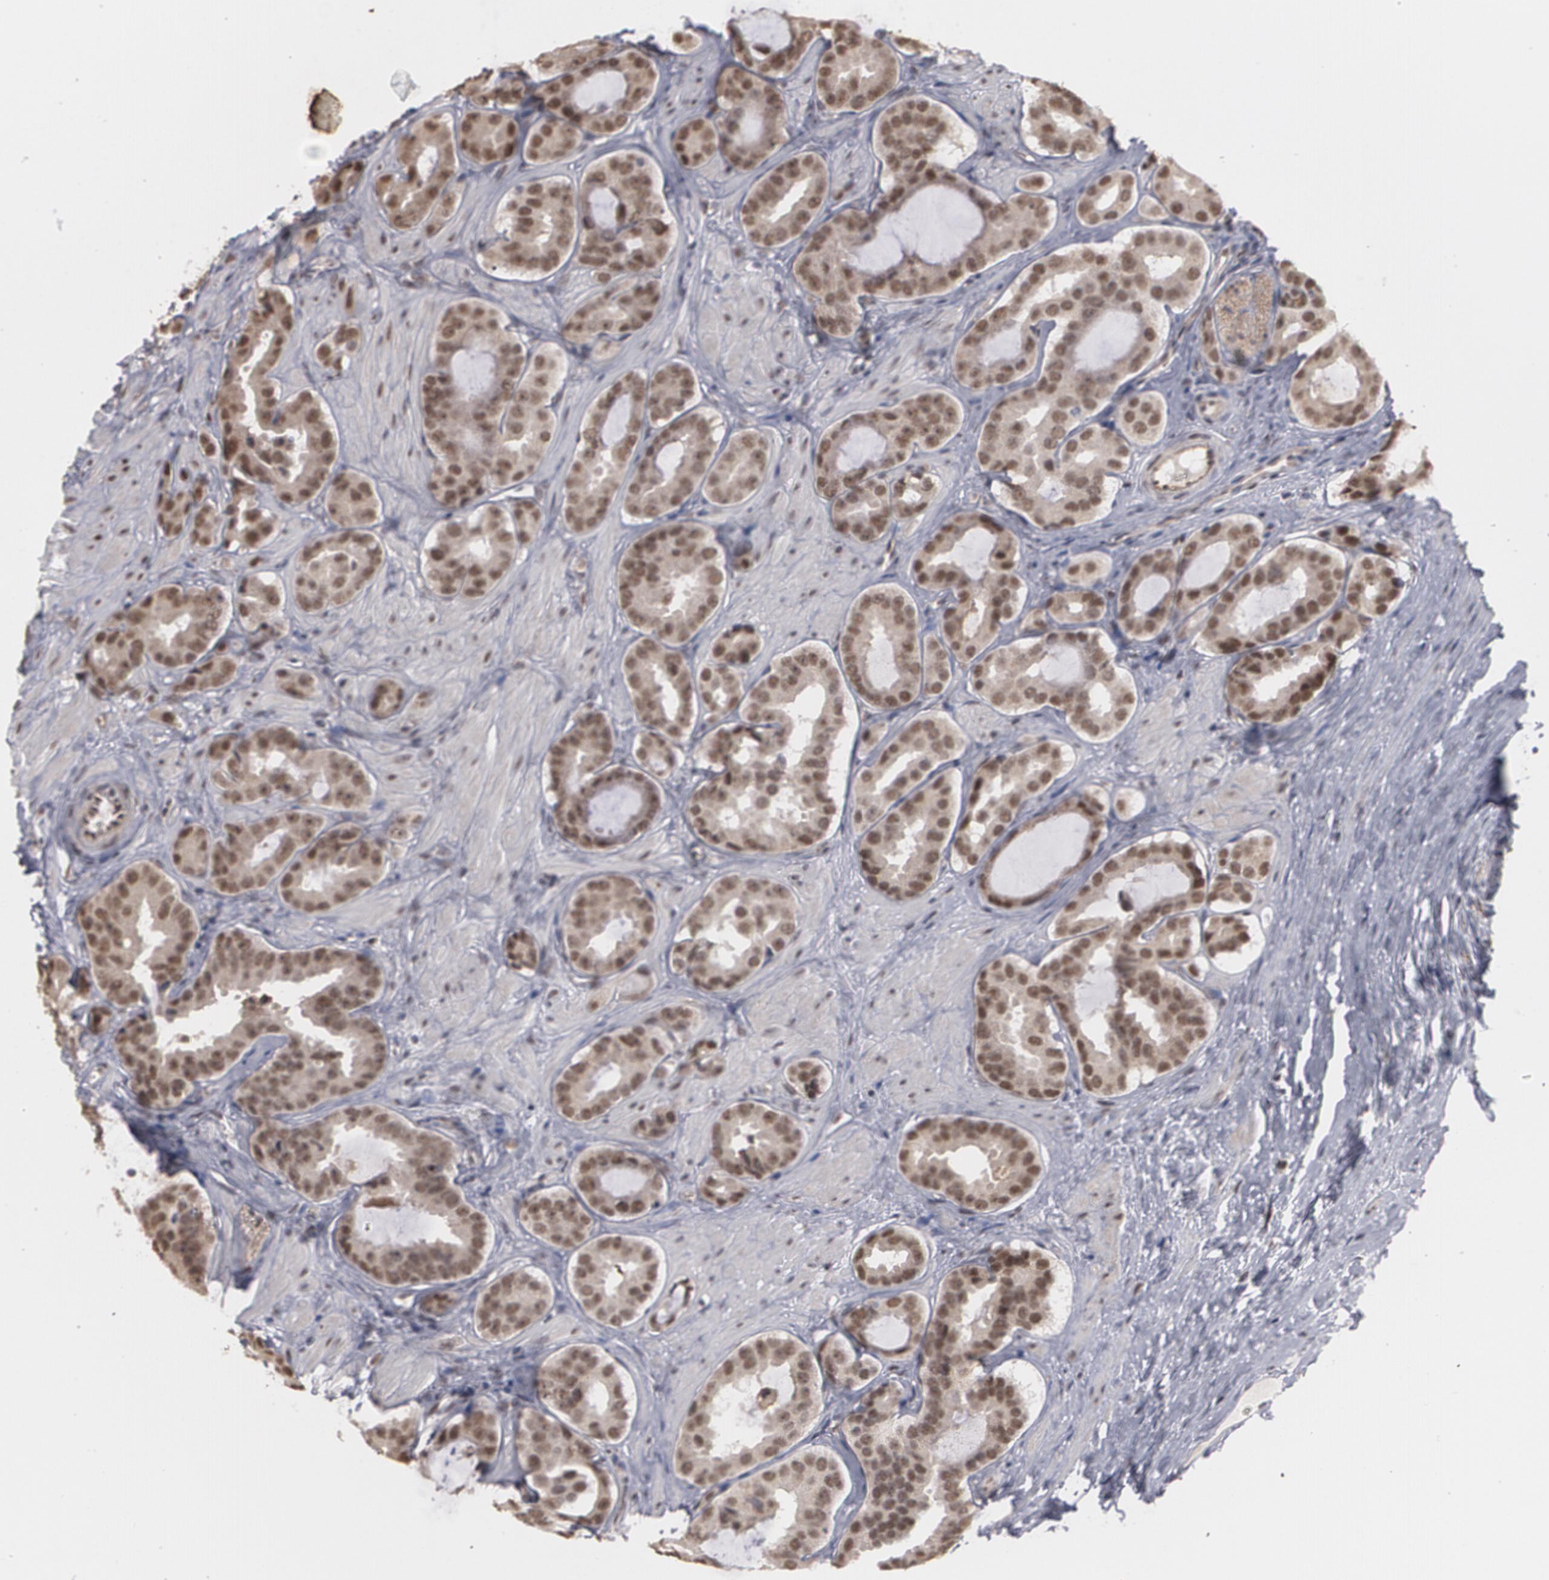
{"staining": {"intensity": "moderate", "quantity": ">75%", "location": "cytoplasmic/membranous,nuclear"}, "tissue": "prostate cancer", "cell_type": "Tumor cells", "image_type": "cancer", "snomed": [{"axis": "morphology", "description": "Adenocarcinoma, Low grade"}, {"axis": "topography", "description": "Prostate"}], "caption": "Prostate cancer stained with a brown dye demonstrates moderate cytoplasmic/membranous and nuclear positive positivity in about >75% of tumor cells.", "gene": "ZNF75A", "patient": {"sex": "male", "age": 59}}